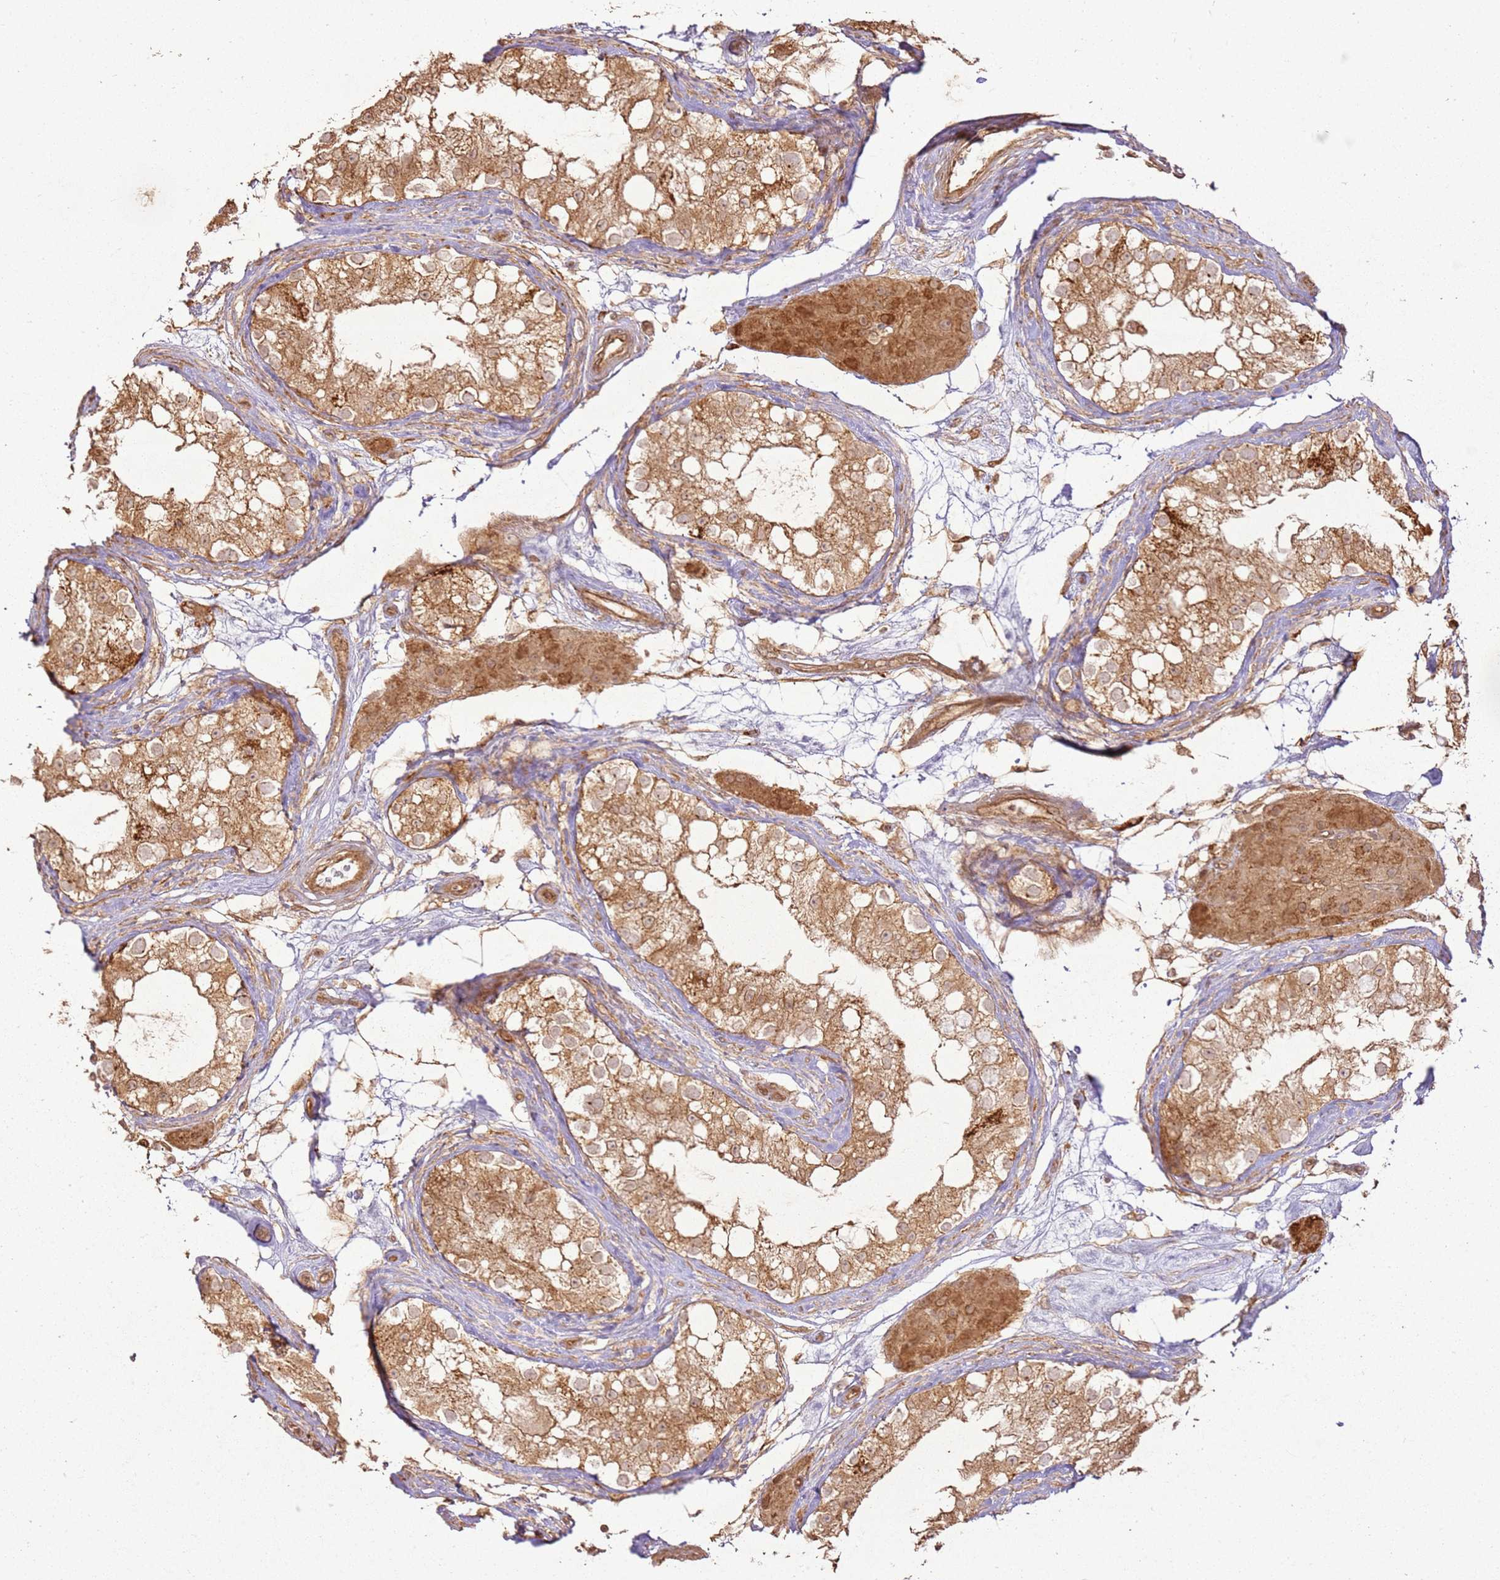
{"staining": {"intensity": "strong", "quantity": ">75%", "location": "cytoplasmic/membranous"}, "tissue": "testis", "cell_type": "Cells in seminiferous ducts", "image_type": "normal", "snomed": [{"axis": "morphology", "description": "Normal tissue, NOS"}, {"axis": "topography", "description": "Testis"}], "caption": "Immunohistochemical staining of benign human testis demonstrates strong cytoplasmic/membranous protein staining in approximately >75% of cells in seminiferous ducts.", "gene": "ZNF776", "patient": {"sex": "male", "age": 84}}